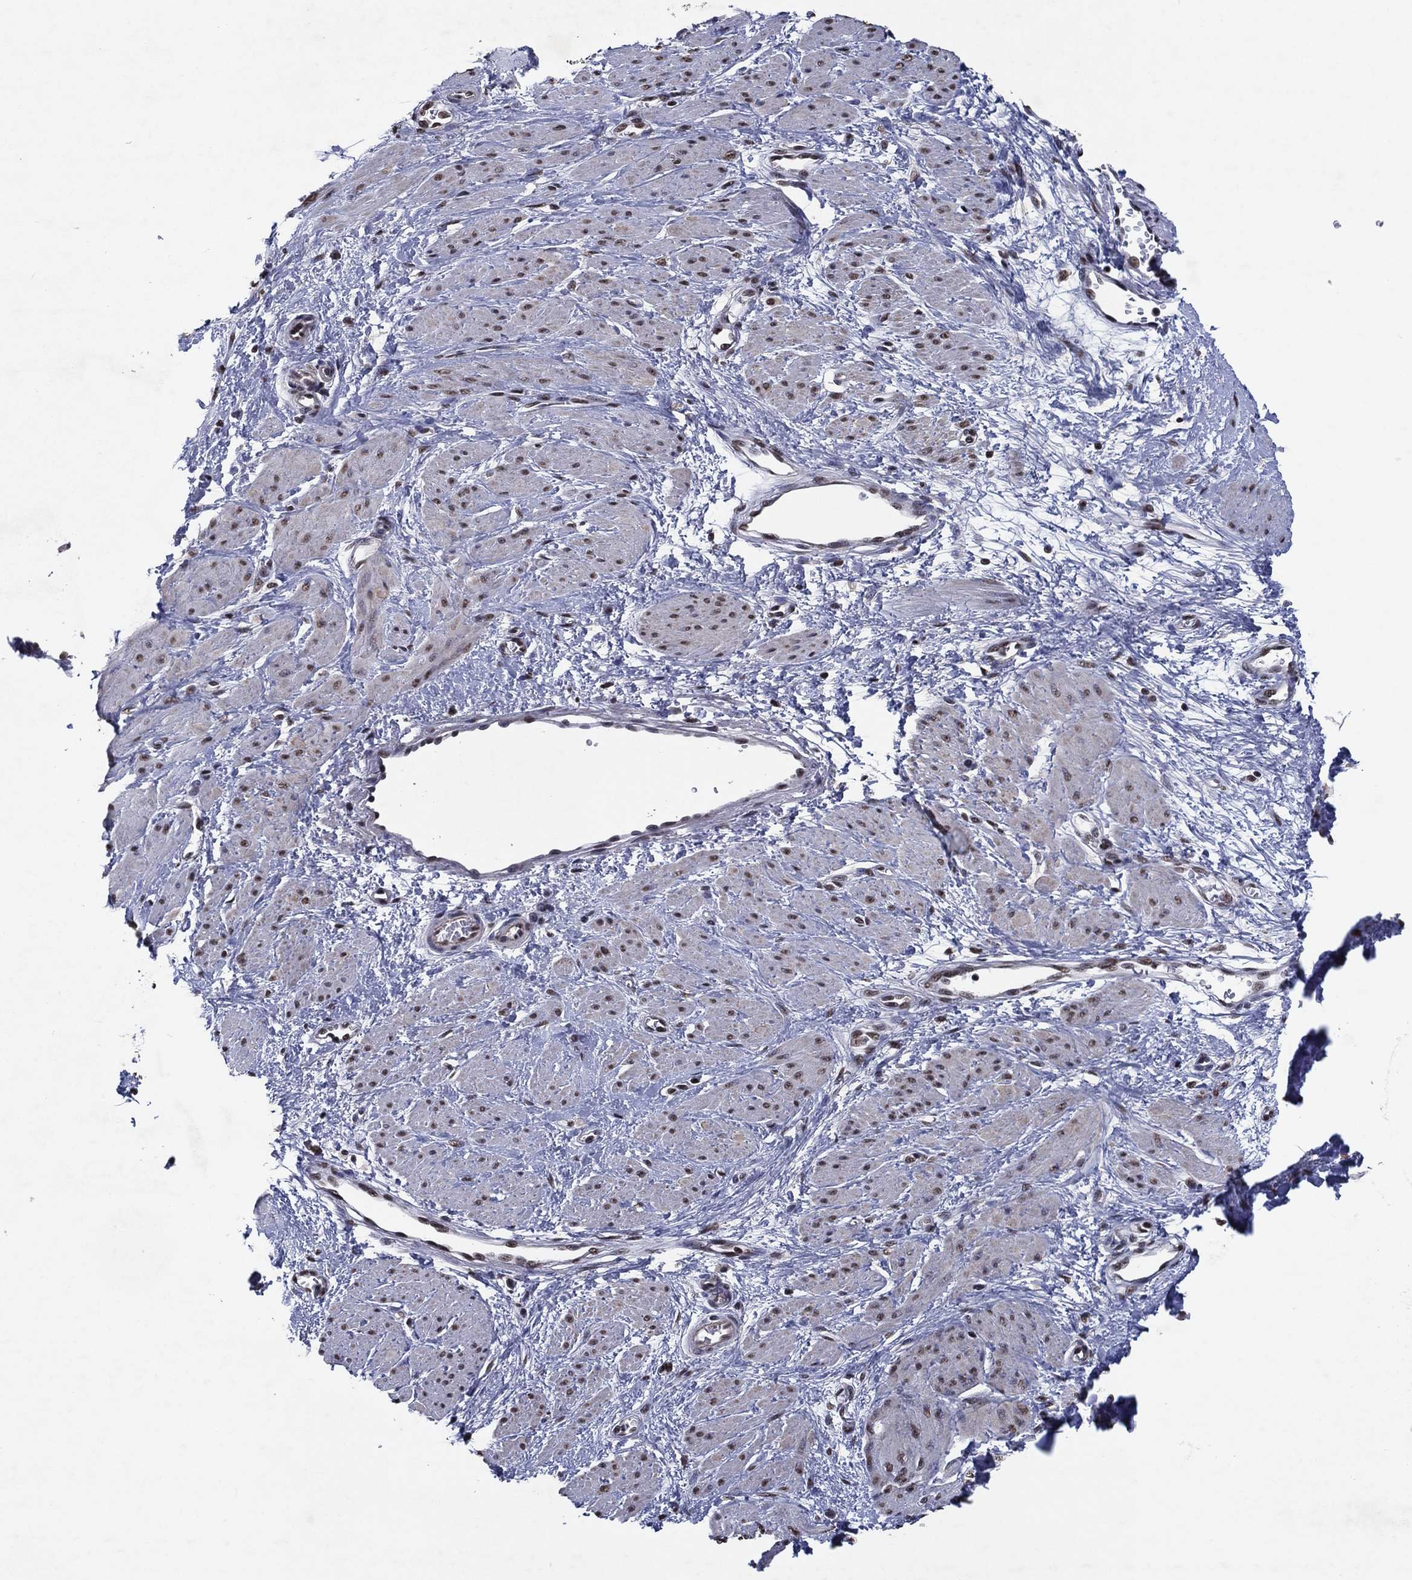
{"staining": {"intensity": "moderate", "quantity": ">75%", "location": "nuclear"}, "tissue": "smooth muscle", "cell_type": "Smooth muscle cells", "image_type": "normal", "snomed": [{"axis": "morphology", "description": "Normal tissue, NOS"}, {"axis": "topography", "description": "Smooth muscle"}, {"axis": "topography", "description": "Uterus"}], "caption": "IHC micrograph of unremarkable smooth muscle: human smooth muscle stained using immunohistochemistry (IHC) demonstrates medium levels of moderate protein expression localized specifically in the nuclear of smooth muscle cells, appearing as a nuclear brown color.", "gene": "ZBTB42", "patient": {"sex": "female", "age": 39}}